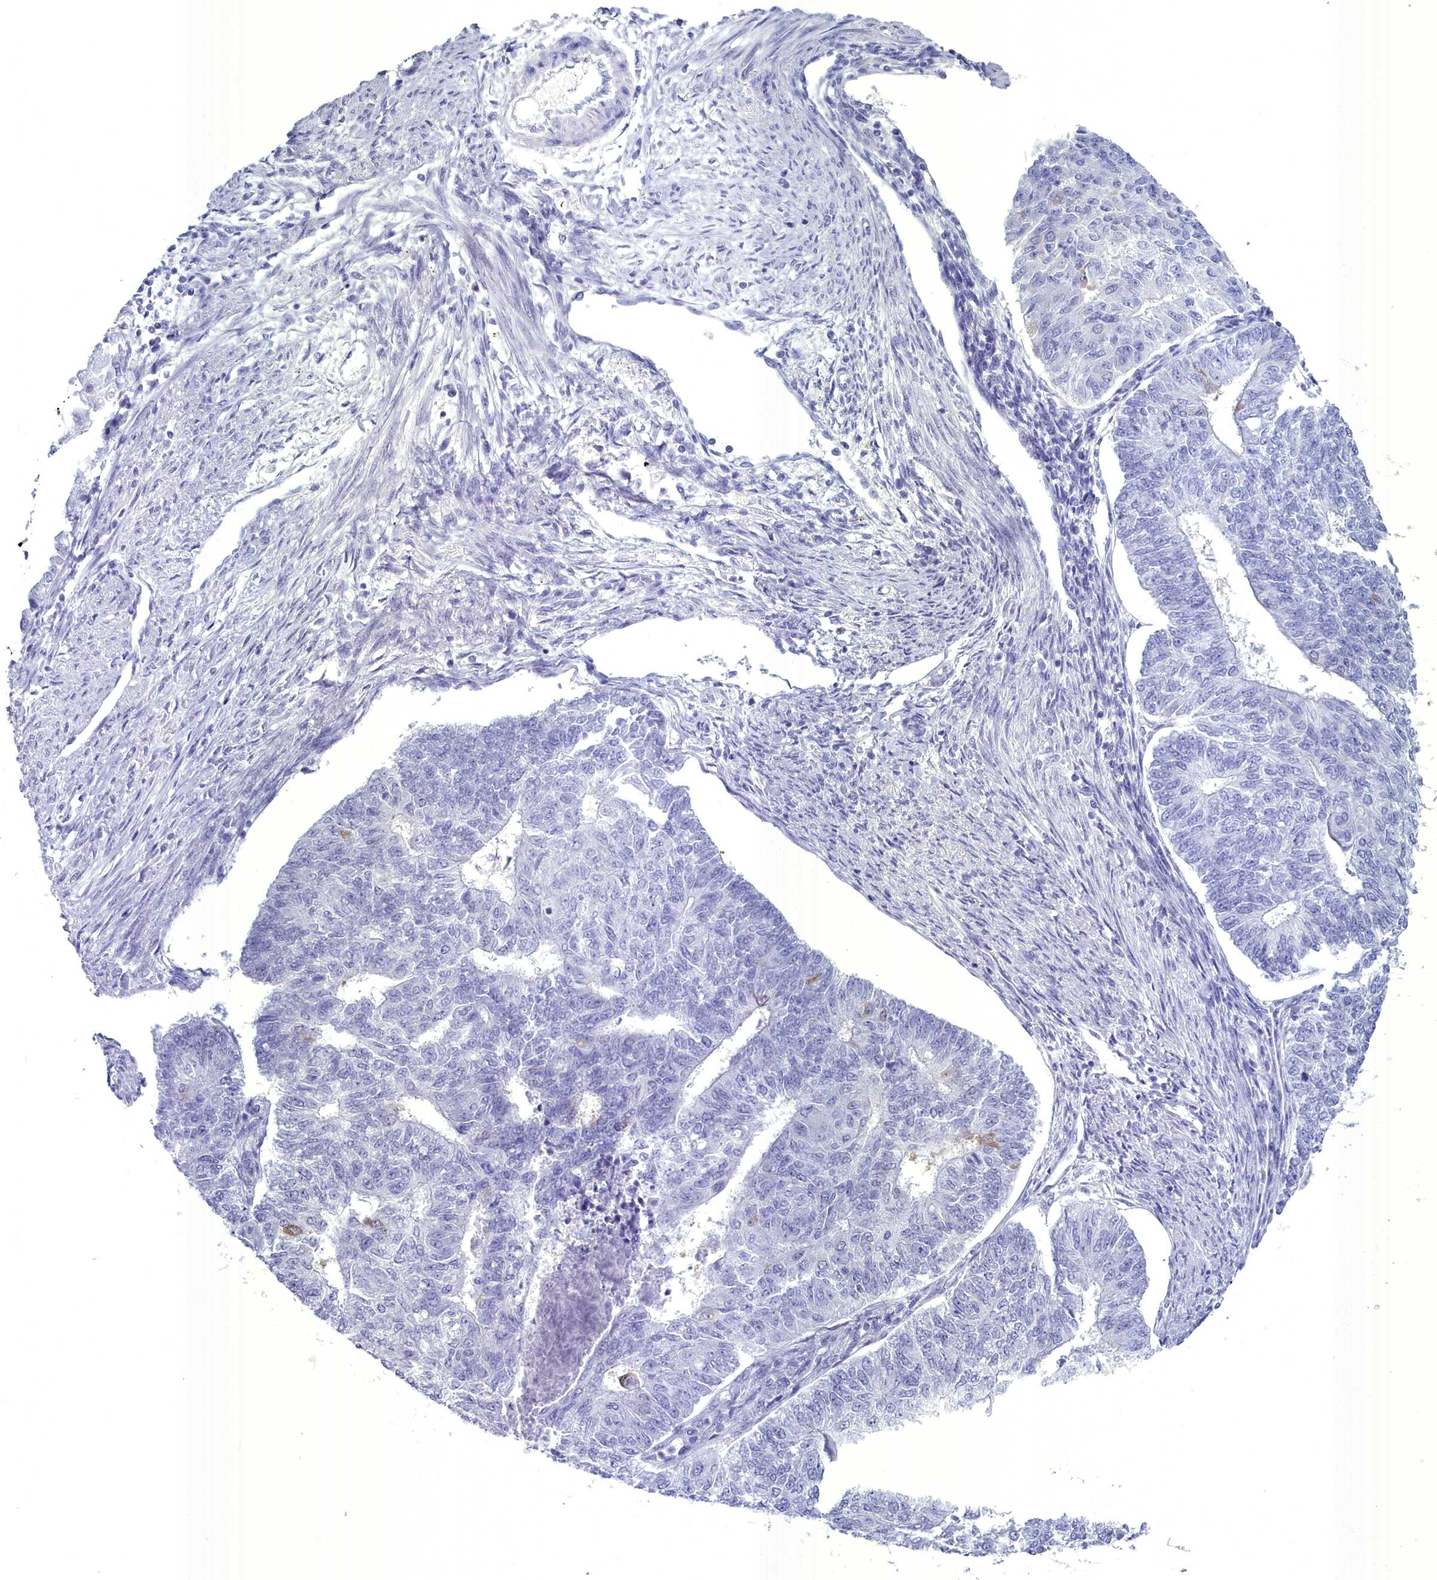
{"staining": {"intensity": "negative", "quantity": "none", "location": "none"}, "tissue": "endometrial cancer", "cell_type": "Tumor cells", "image_type": "cancer", "snomed": [{"axis": "morphology", "description": "Adenocarcinoma, NOS"}, {"axis": "topography", "description": "Endometrium"}], "caption": "Immunohistochemistry of human endometrial adenocarcinoma demonstrates no staining in tumor cells.", "gene": "MAP6", "patient": {"sex": "female", "age": 32}}